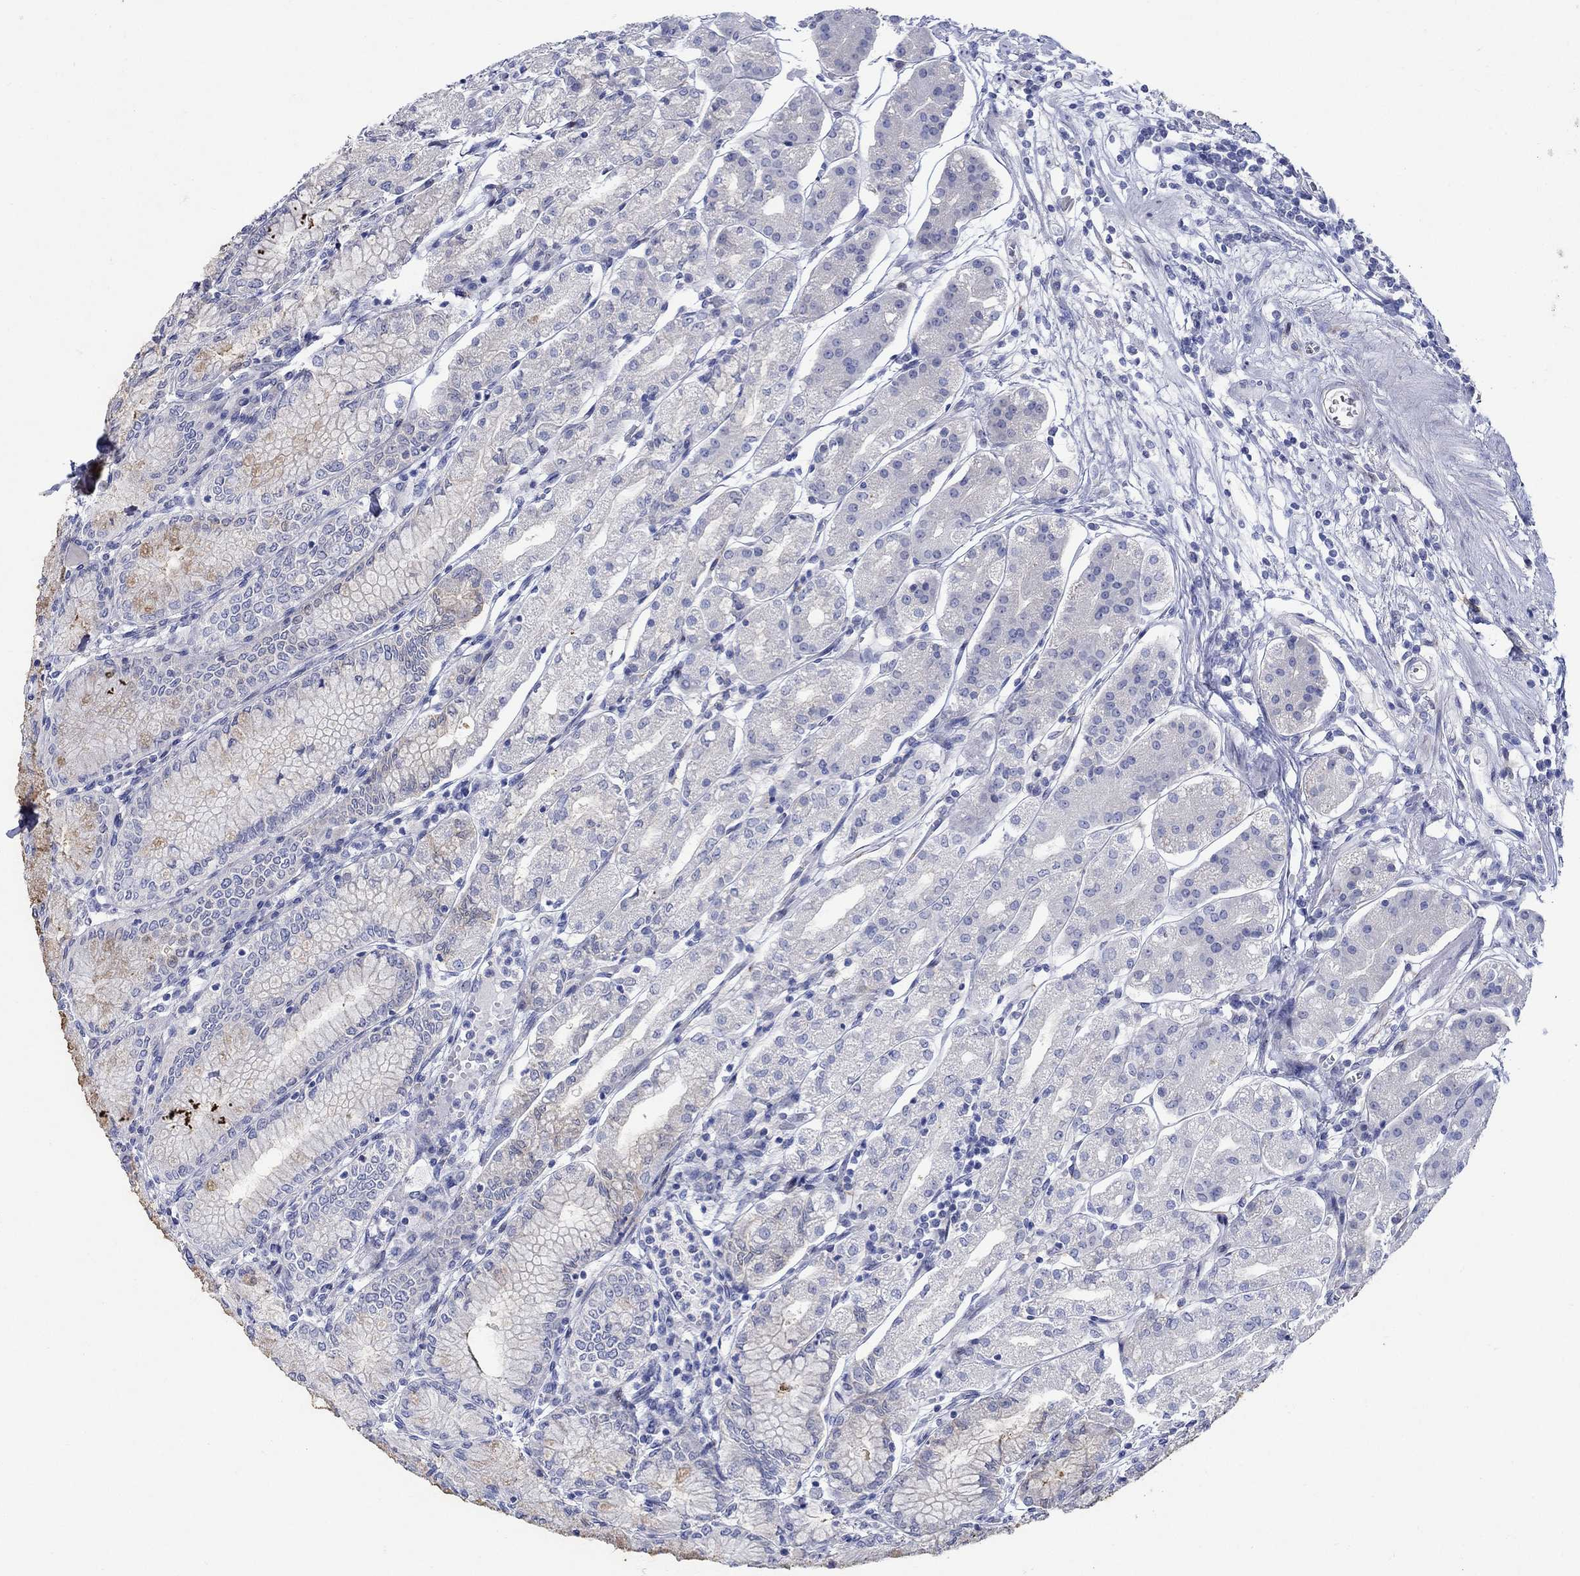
{"staining": {"intensity": "negative", "quantity": "none", "location": "none"}, "tissue": "stomach", "cell_type": "Glandular cells", "image_type": "normal", "snomed": [{"axis": "morphology", "description": "Normal tissue, NOS"}, {"axis": "topography", "description": "Skeletal muscle"}, {"axis": "topography", "description": "Stomach"}], "caption": "Stomach stained for a protein using immunohistochemistry reveals no positivity glandular cells.", "gene": "KSR2", "patient": {"sex": "female", "age": 57}}